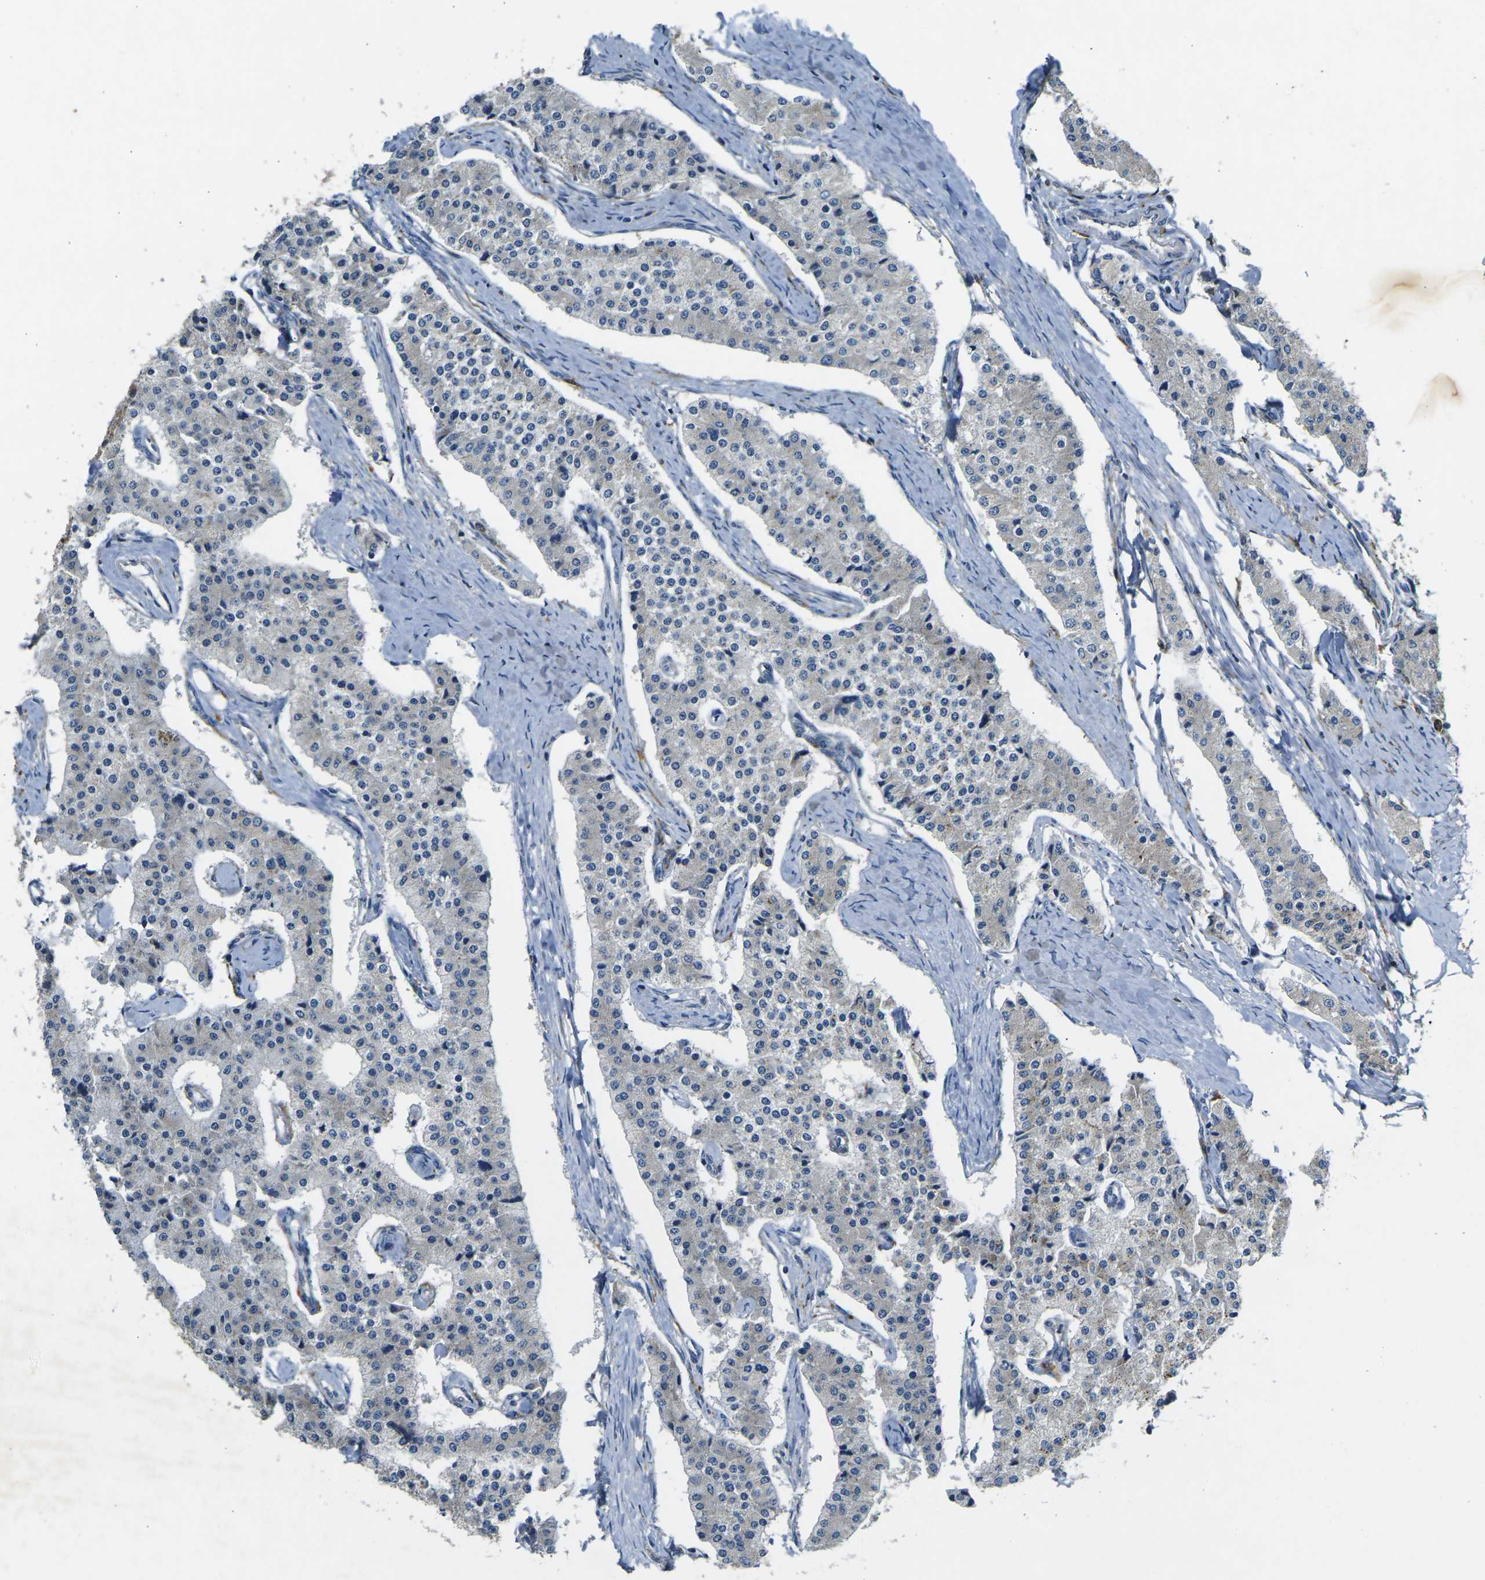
{"staining": {"intensity": "negative", "quantity": "none", "location": "none"}, "tissue": "carcinoid", "cell_type": "Tumor cells", "image_type": "cancer", "snomed": [{"axis": "morphology", "description": "Carcinoid, malignant, NOS"}, {"axis": "topography", "description": "Colon"}], "caption": "Tumor cells show no significant positivity in malignant carcinoid.", "gene": "PIGL", "patient": {"sex": "female", "age": 52}}